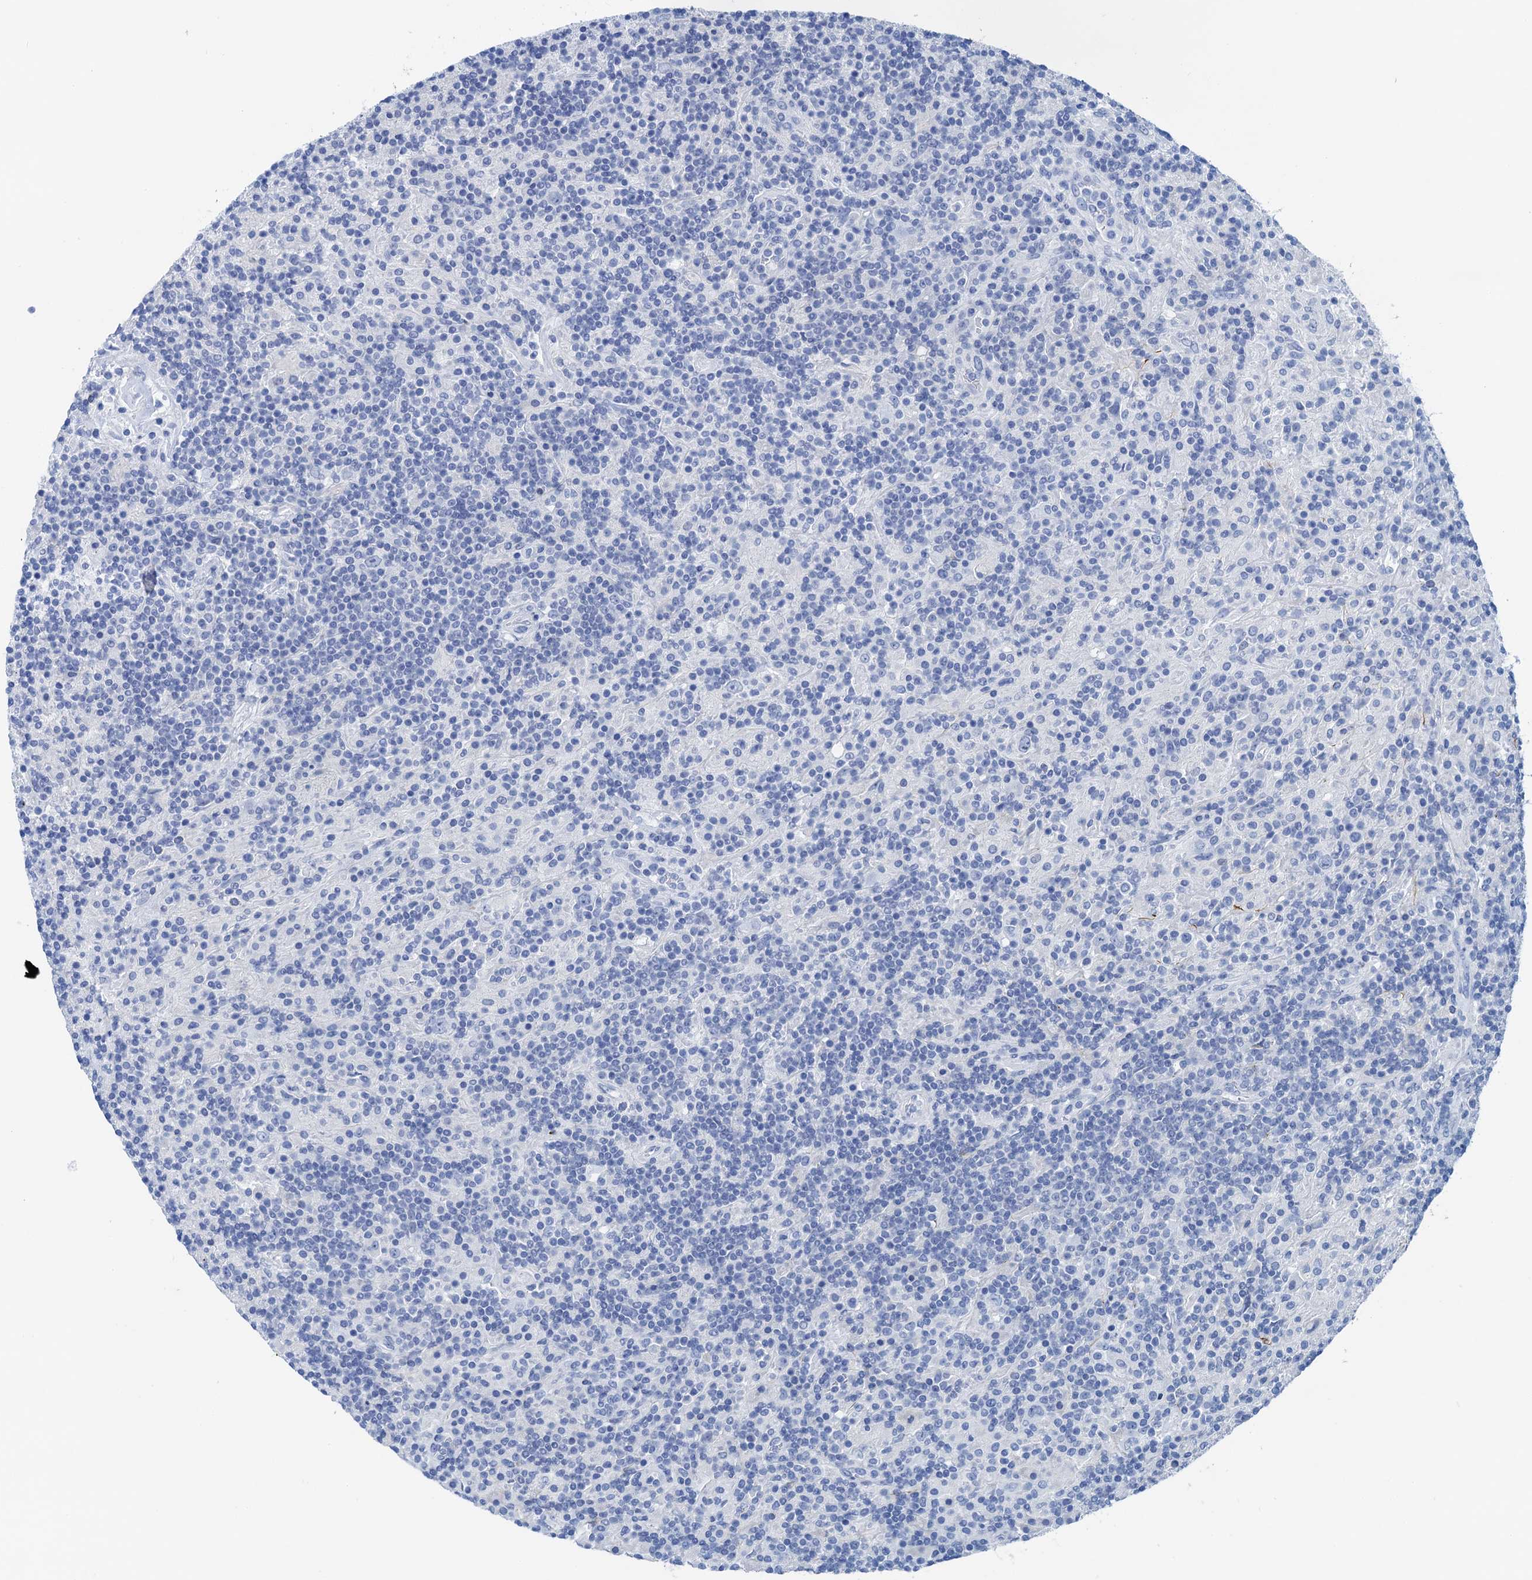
{"staining": {"intensity": "negative", "quantity": "none", "location": "none"}, "tissue": "lymphoma", "cell_type": "Tumor cells", "image_type": "cancer", "snomed": [{"axis": "morphology", "description": "Hodgkin's disease, NOS"}, {"axis": "topography", "description": "Lymph node"}], "caption": "A high-resolution photomicrograph shows immunohistochemistry (IHC) staining of Hodgkin's disease, which shows no significant staining in tumor cells. The staining was performed using DAB (3,3'-diaminobenzidine) to visualize the protein expression in brown, while the nuclei were stained in blue with hematoxylin (Magnification: 20x).", "gene": "NLRP10", "patient": {"sex": "male", "age": 70}}